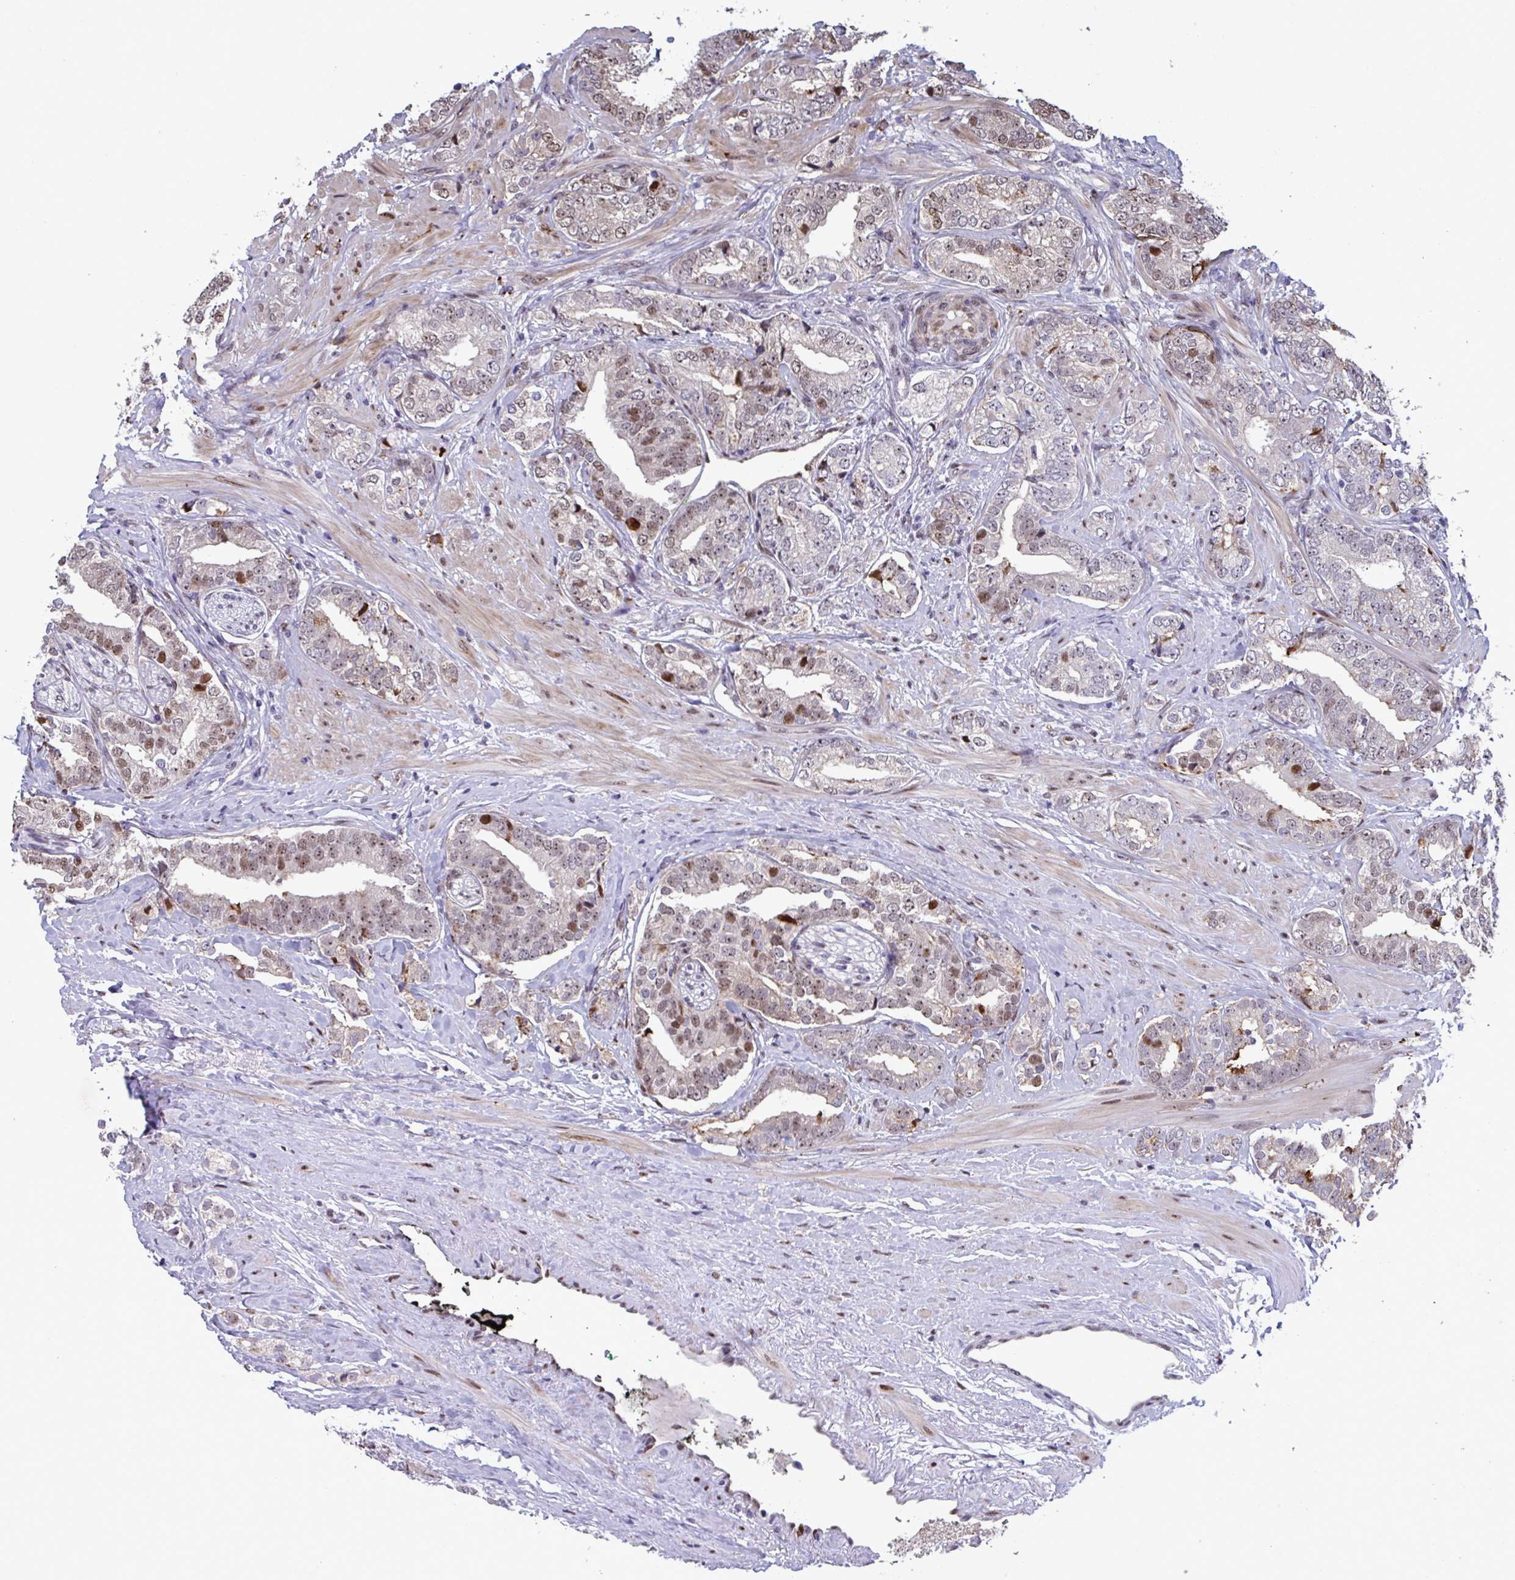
{"staining": {"intensity": "moderate", "quantity": "25%-75%", "location": "nuclear"}, "tissue": "prostate cancer", "cell_type": "Tumor cells", "image_type": "cancer", "snomed": [{"axis": "morphology", "description": "Adenocarcinoma, High grade"}, {"axis": "topography", "description": "Prostate"}], "caption": "Adenocarcinoma (high-grade) (prostate) was stained to show a protein in brown. There is medium levels of moderate nuclear positivity in about 25%-75% of tumor cells.", "gene": "PELI2", "patient": {"sex": "male", "age": 72}}